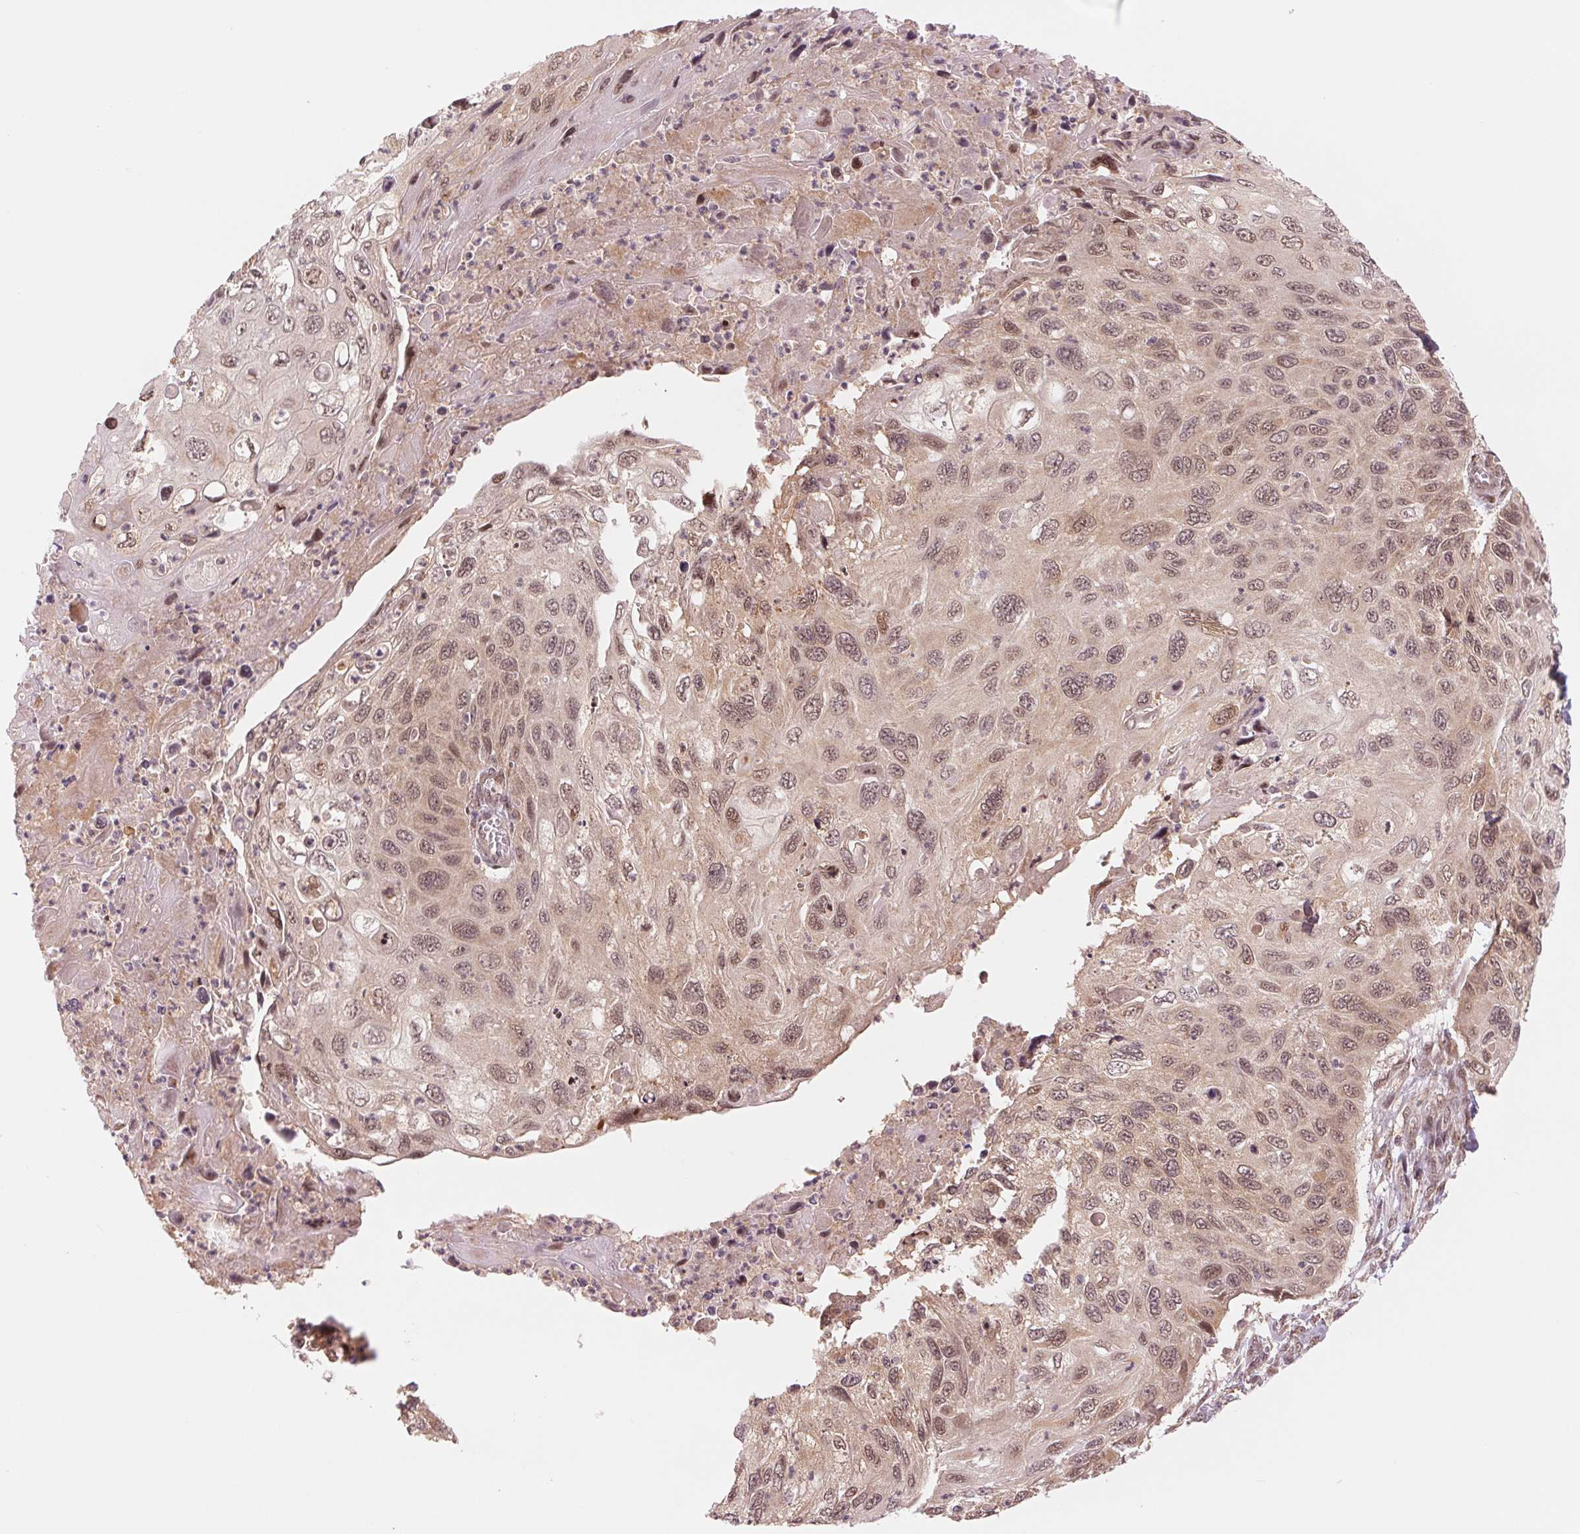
{"staining": {"intensity": "moderate", "quantity": ">75%", "location": "nuclear"}, "tissue": "cervical cancer", "cell_type": "Tumor cells", "image_type": "cancer", "snomed": [{"axis": "morphology", "description": "Squamous cell carcinoma, NOS"}, {"axis": "topography", "description": "Cervix"}], "caption": "DAB (3,3'-diaminobenzidine) immunohistochemical staining of human squamous cell carcinoma (cervical) reveals moderate nuclear protein staining in about >75% of tumor cells. The staining is performed using DAB brown chromogen to label protein expression. The nuclei are counter-stained blue using hematoxylin.", "gene": "ERI3", "patient": {"sex": "female", "age": 70}}